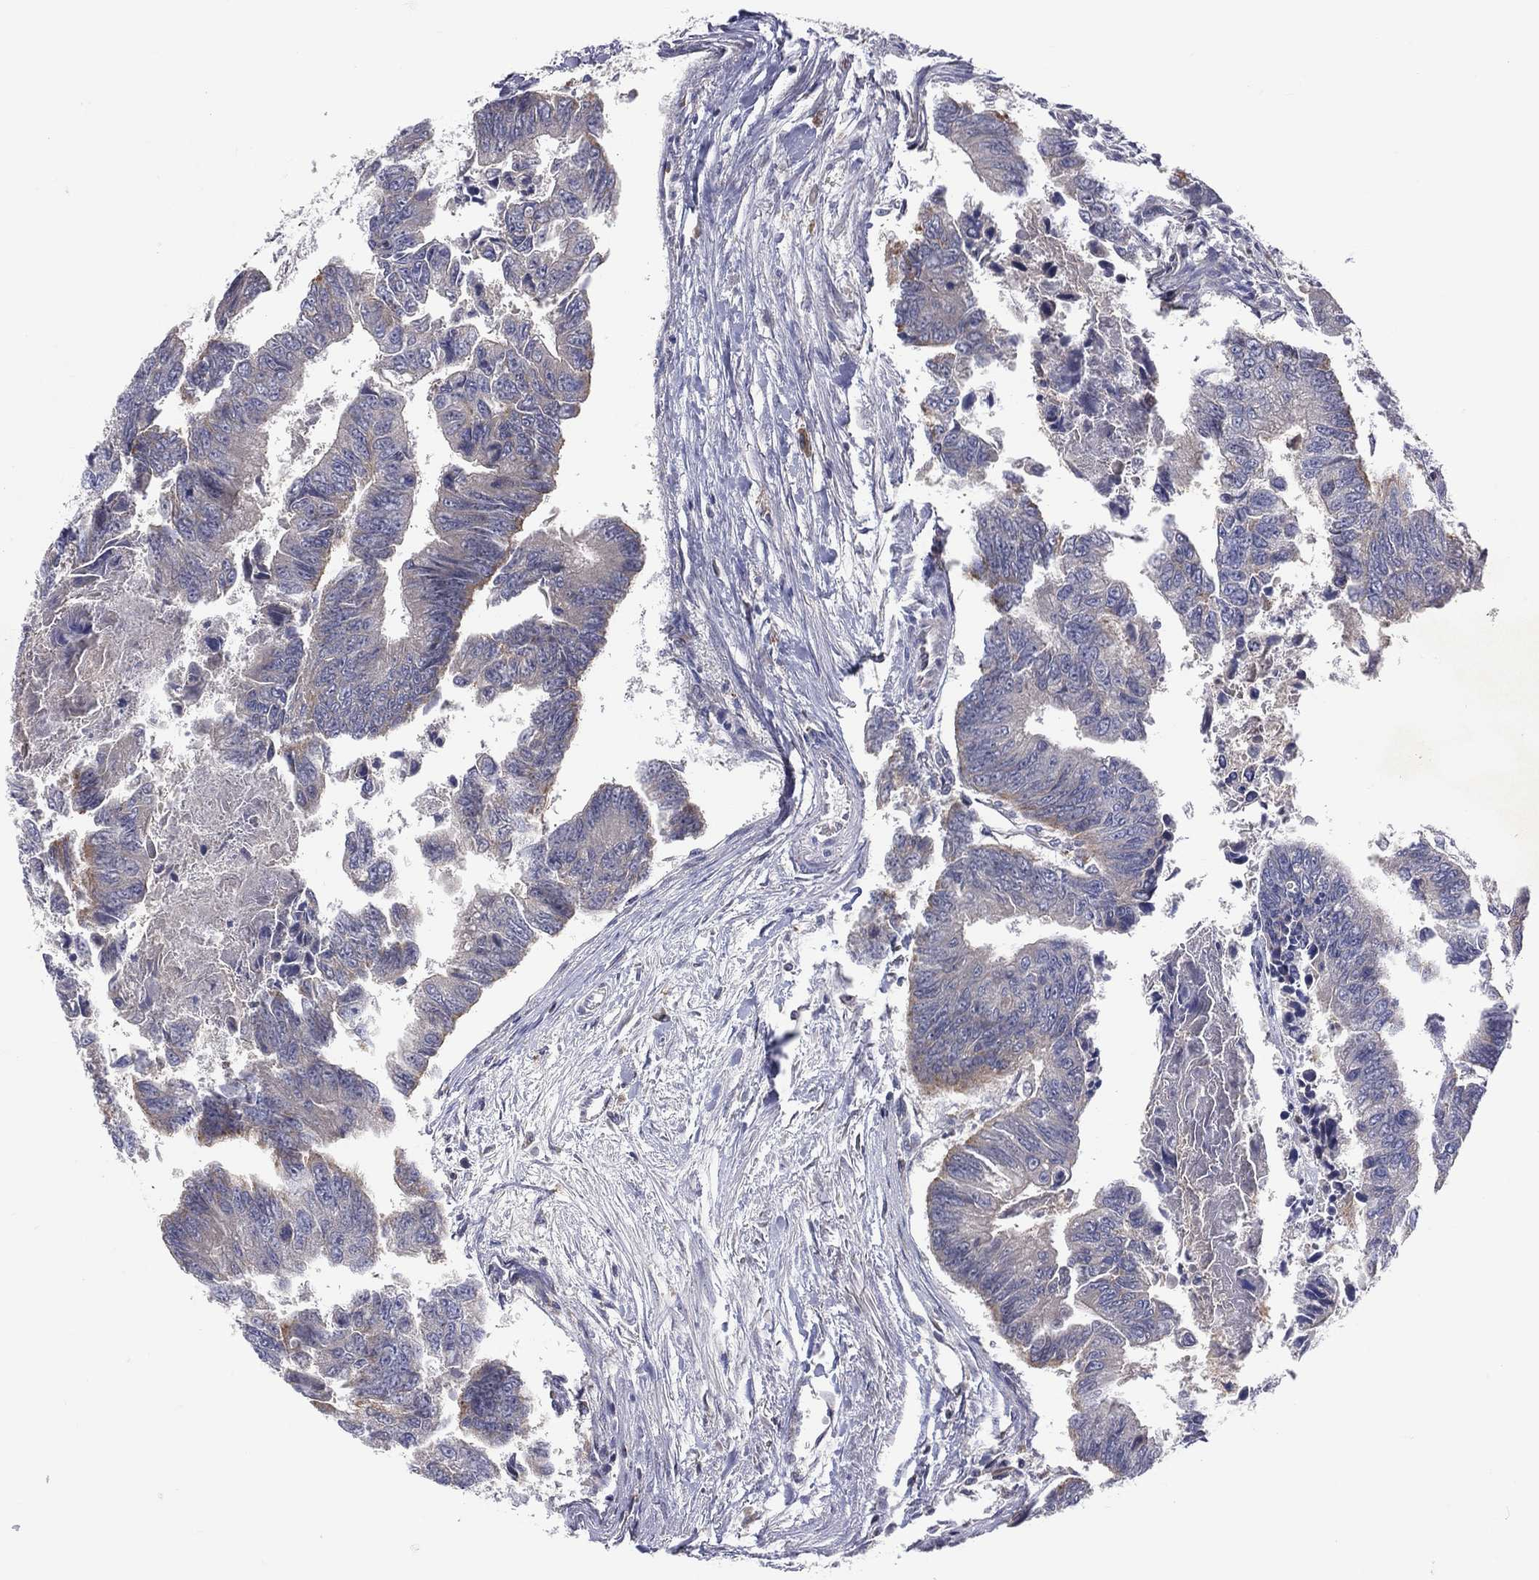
{"staining": {"intensity": "moderate", "quantity": "<25%", "location": "cytoplasmic/membranous"}, "tissue": "colorectal cancer", "cell_type": "Tumor cells", "image_type": "cancer", "snomed": [{"axis": "morphology", "description": "Adenocarcinoma, NOS"}, {"axis": "topography", "description": "Colon"}], "caption": "This is a histology image of immunohistochemistry (IHC) staining of adenocarcinoma (colorectal), which shows moderate staining in the cytoplasmic/membranous of tumor cells.", "gene": "STARD3", "patient": {"sex": "female", "age": 65}}